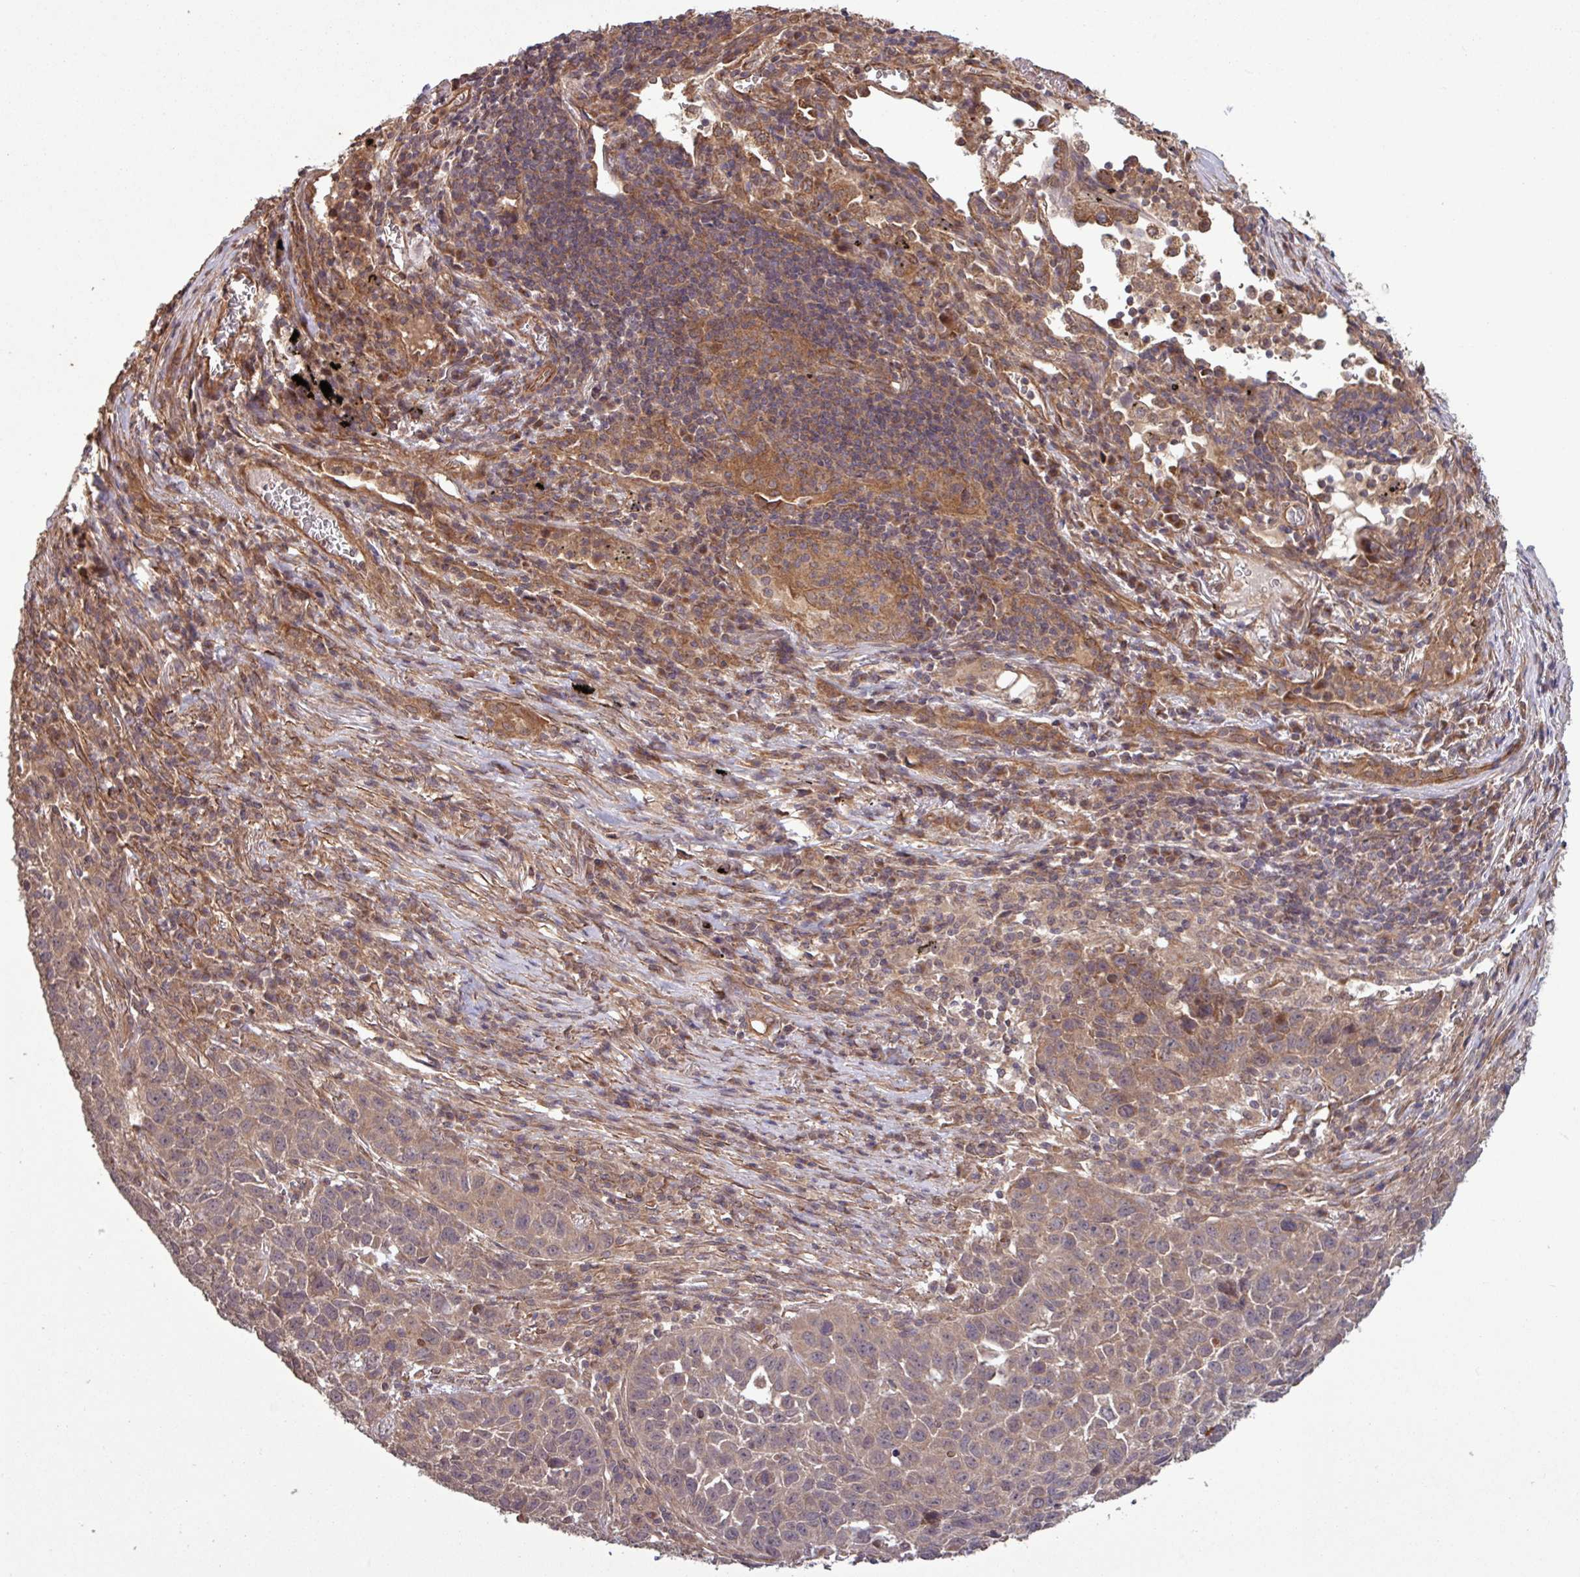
{"staining": {"intensity": "moderate", "quantity": ">75%", "location": "cytoplasmic/membranous"}, "tissue": "lung cancer", "cell_type": "Tumor cells", "image_type": "cancer", "snomed": [{"axis": "morphology", "description": "Squamous cell carcinoma, NOS"}, {"axis": "topography", "description": "Lung"}], "caption": "This is an image of immunohistochemistry (IHC) staining of lung cancer, which shows moderate positivity in the cytoplasmic/membranous of tumor cells.", "gene": "TRABD2A", "patient": {"sex": "male", "age": 76}}